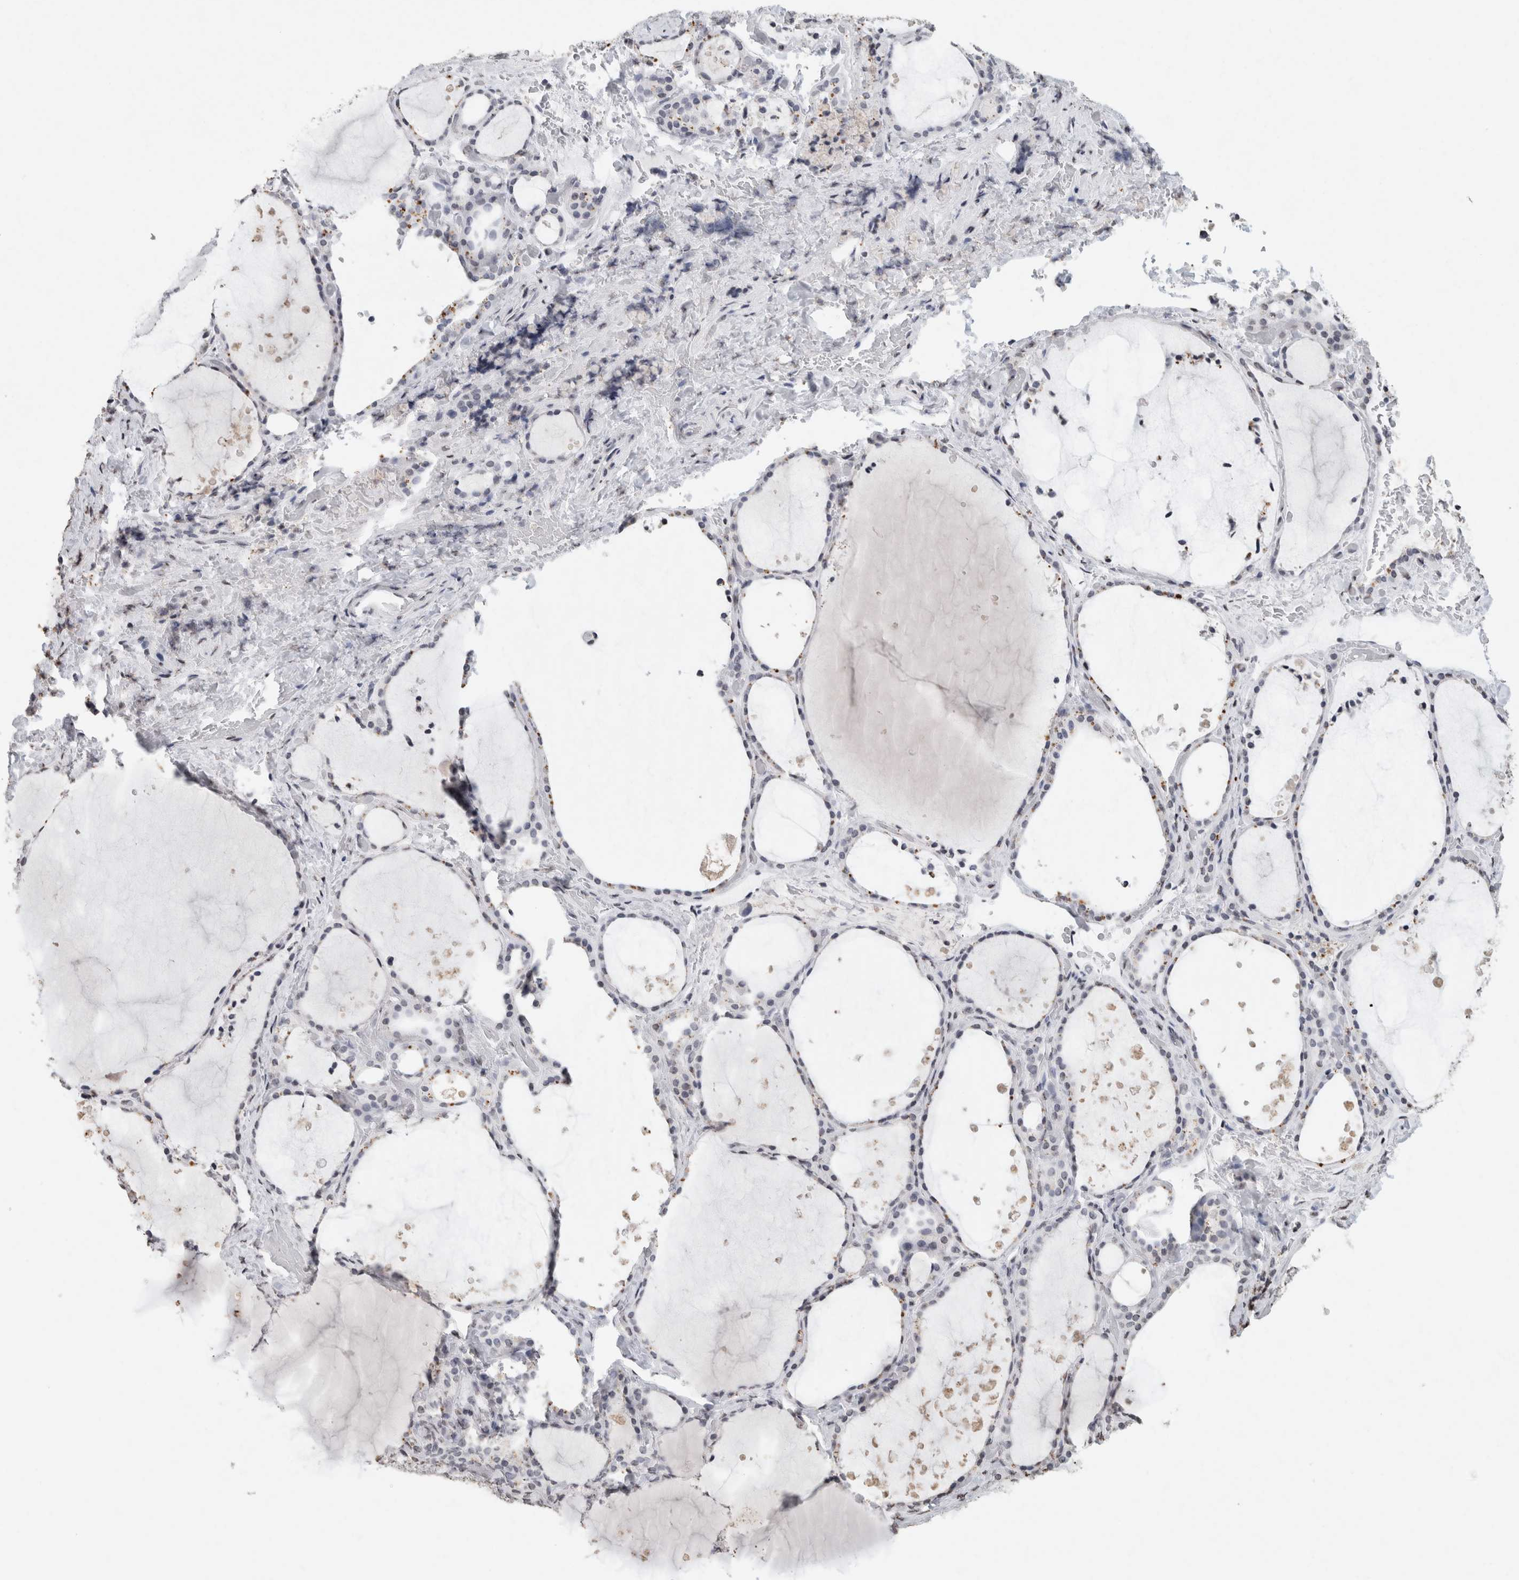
{"staining": {"intensity": "negative", "quantity": "none", "location": "none"}, "tissue": "thyroid gland", "cell_type": "Glandular cells", "image_type": "normal", "snomed": [{"axis": "morphology", "description": "Normal tissue, NOS"}, {"axis": "topography", "description": "Thyroid gland"}], "caption": "This histopathology image is of normal thyroid gland stained with IHC to label a protein in brown with the nuclei are counter-stained blue. There is no staining in glandular cells. (DAB immunohistochemistry with hematoxylin counter stain).", "gene": "CNTN1", "patient": {"sex": "female", "age": 44}}